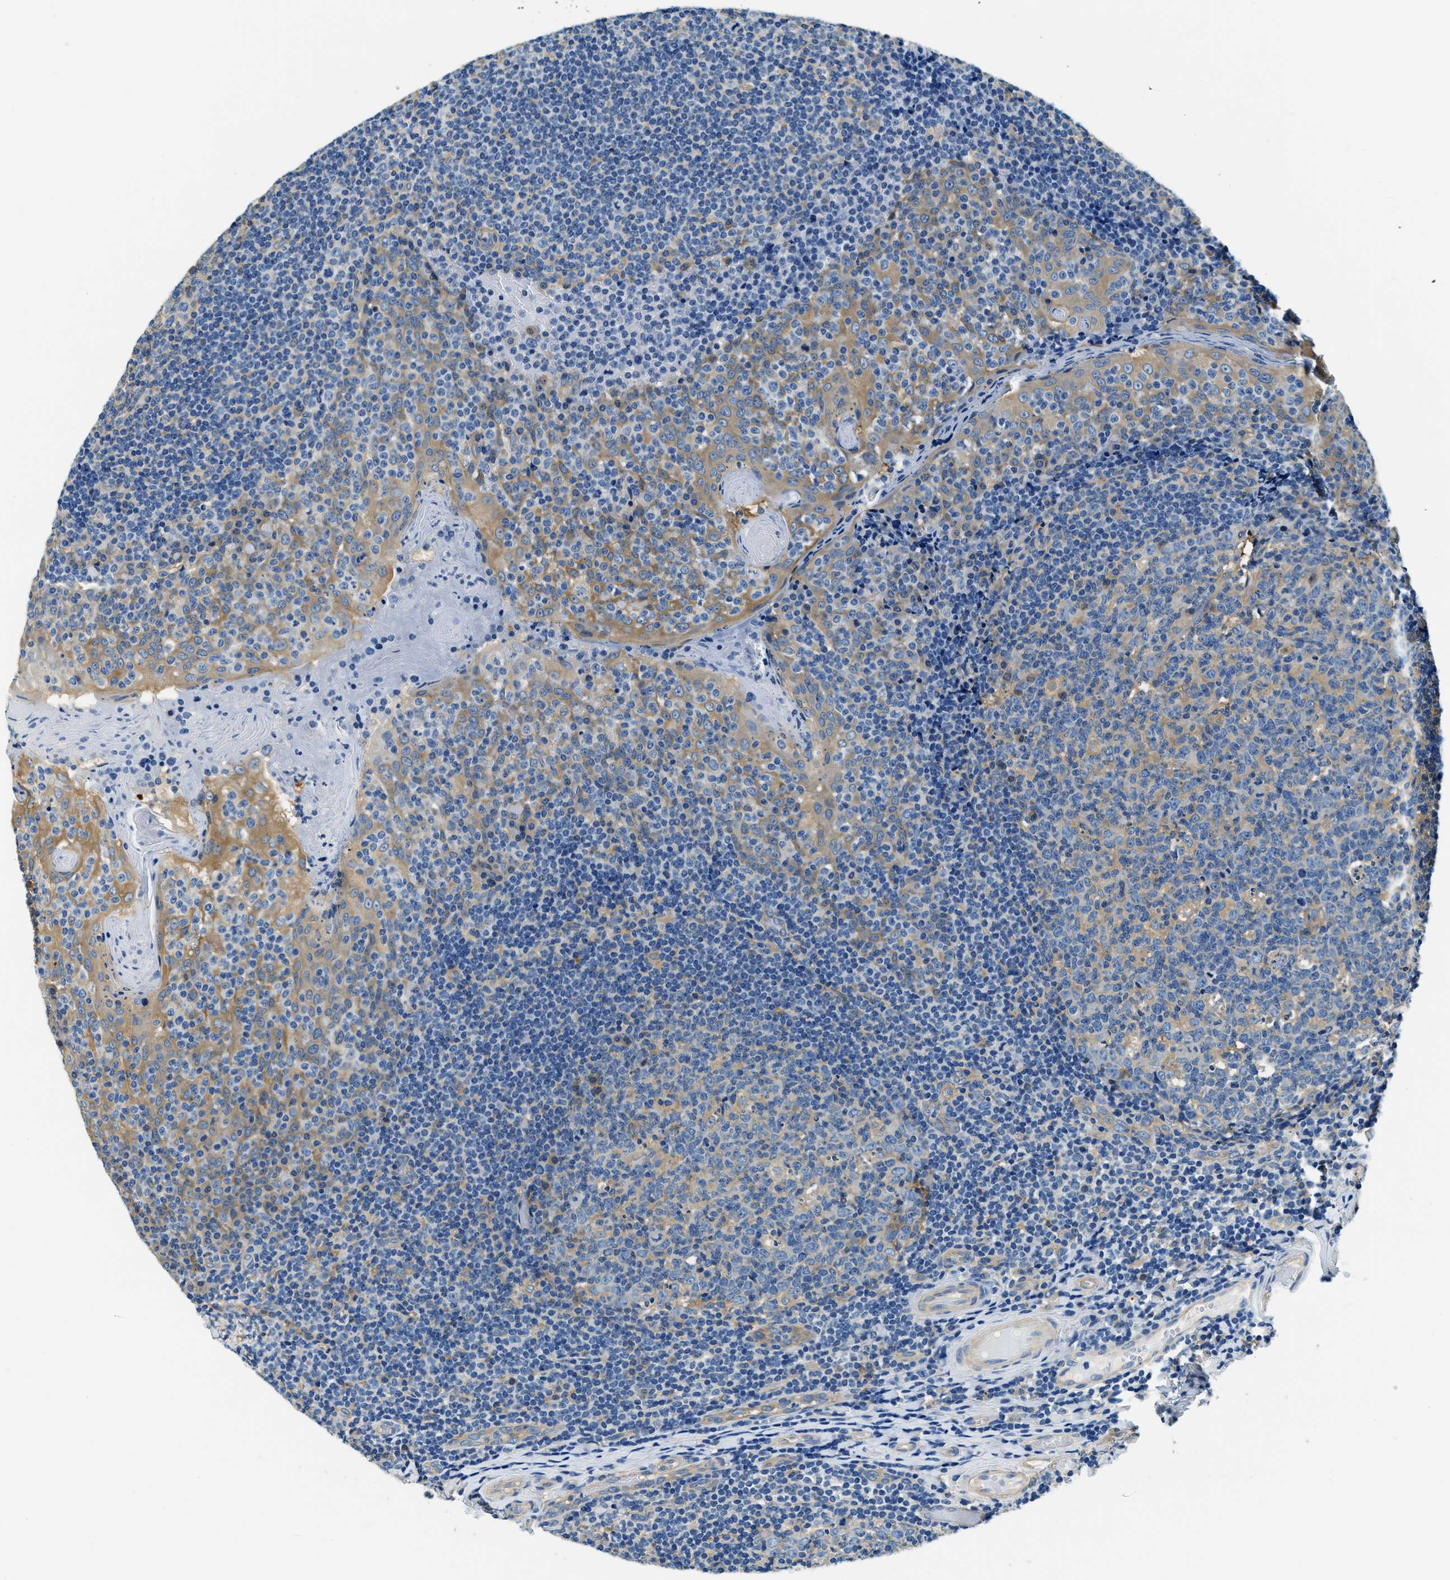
{"staining": {"intensity": "weak", "quantity": "25%-75%", "location": "cytoplasmic/membranous"}, "tissue": "tonsil", "cell_type": "Germinal center cells", "image_type": "normal", "snomed": [{"axis": "morphology", "description": "Normal tissue, NOS"}, {"axis": "topography", "description": "Tonsil"}], "caption": "Germinal center cells exhibit weak cytoplasmic/membranous expression in about 25%-75% of cells in benign tonsil. Nuclei are stained in blue.", "gene": "TWF1", "patient": {"sex": "female", "age": 19}}